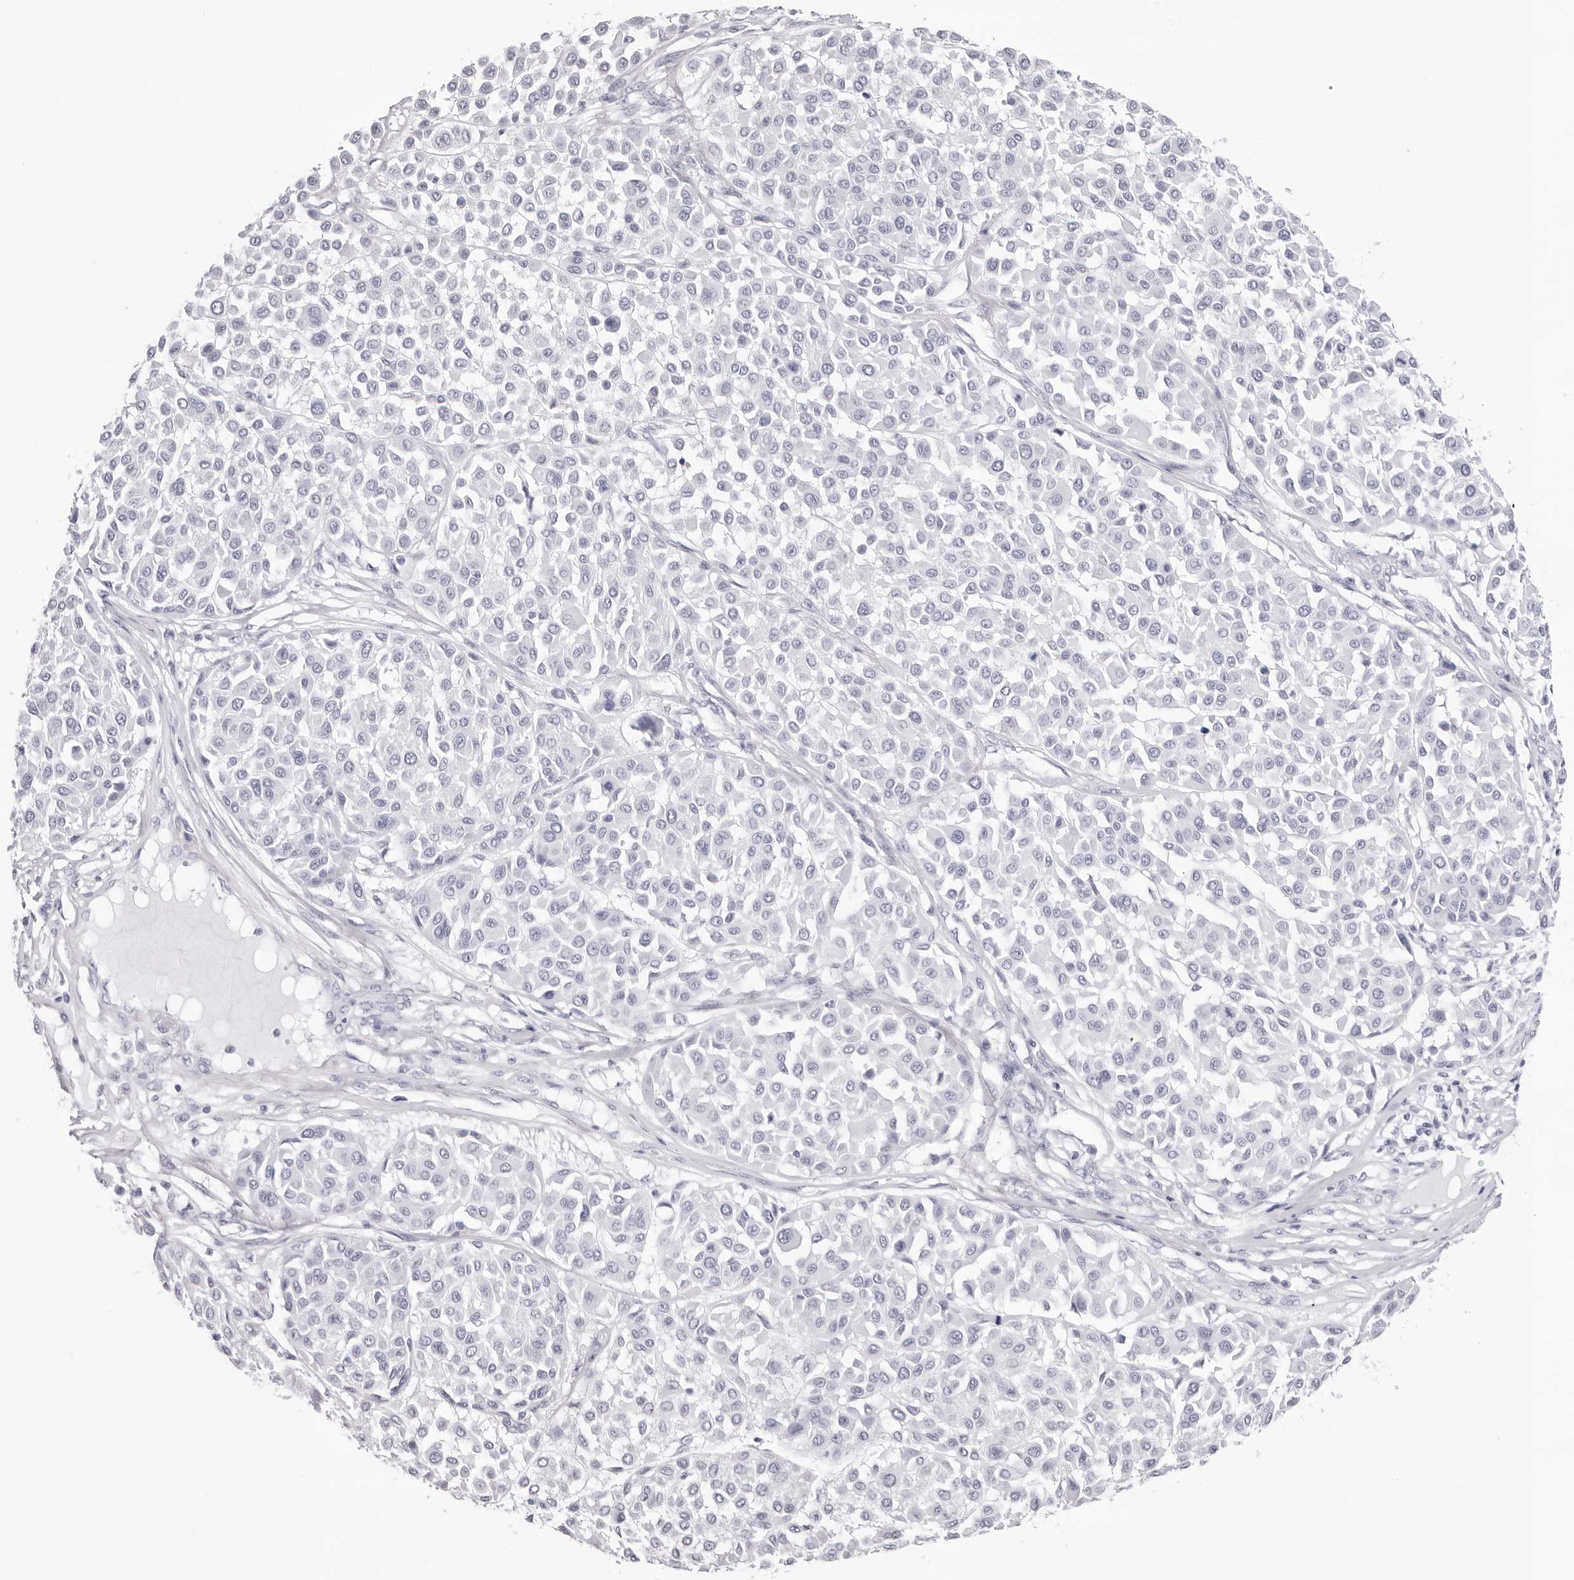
{"staining": {"intensity": "negative", "quantity": "none", "location": "none"}, "tissue": "melanoma", "cell_type": "Tumor cells", "image_type": "cancer", "snomed": [{"axis": "morphology", "description": "Malignant melanoma, Metastatic site"}, {"axis": "topography", "description": "Soft tissue"}], "caption": "Tumor cells are negative for protein expression in human melanoma. Nuclei are stained in blue.", "gene": "INSL3", "patient": {"sex": "male", "age": 41}}